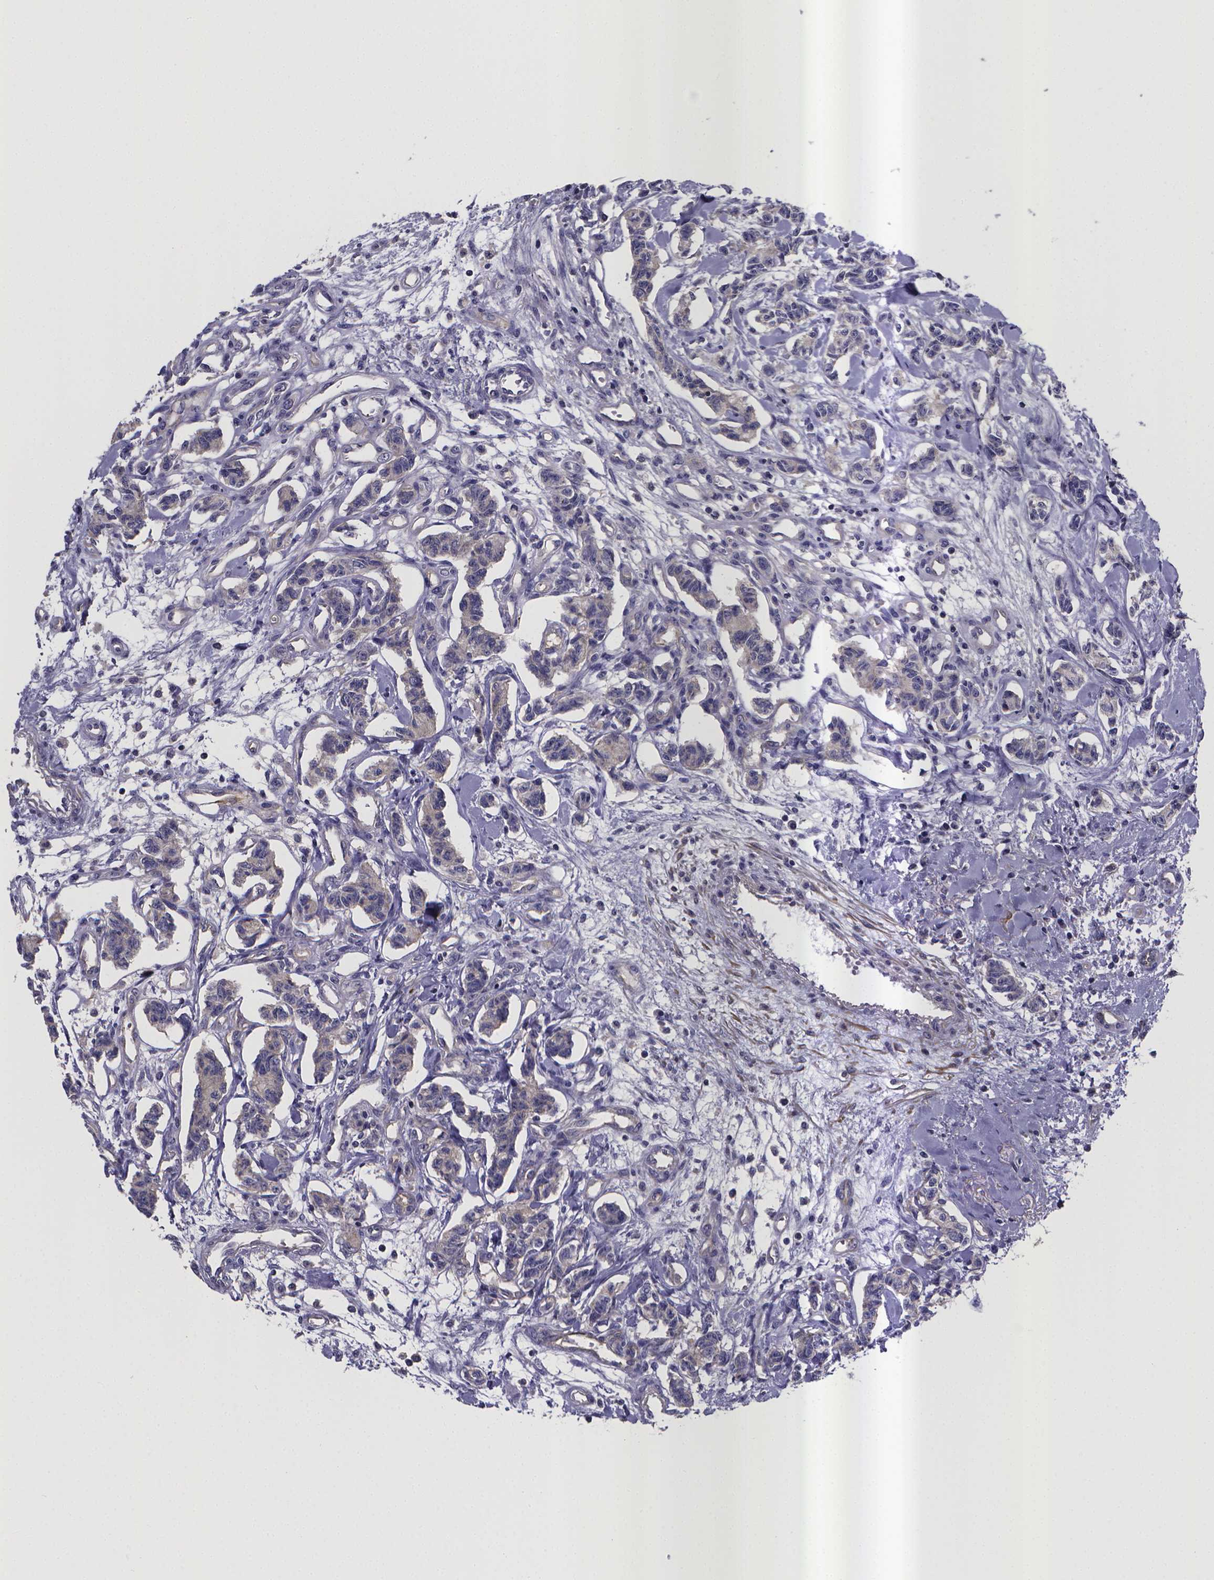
{"staining": {"intensity": "negative", "quantity": "none", "location": "none"}, "tissue": "carcinoid", "cell_type": "Tumor cells", "image_type": "cancer", "snomed": [{"axis": "morphology", "description": "Carcinoid, malignant, NOS"}, {"axis": "topography", "description": "Kidney"}], "caption": "A histopathology image of human malignant carcinoid is negative for staining in tumor cells.", "gene": "RERG", "patient": {"sex": "female", "age": 41}}